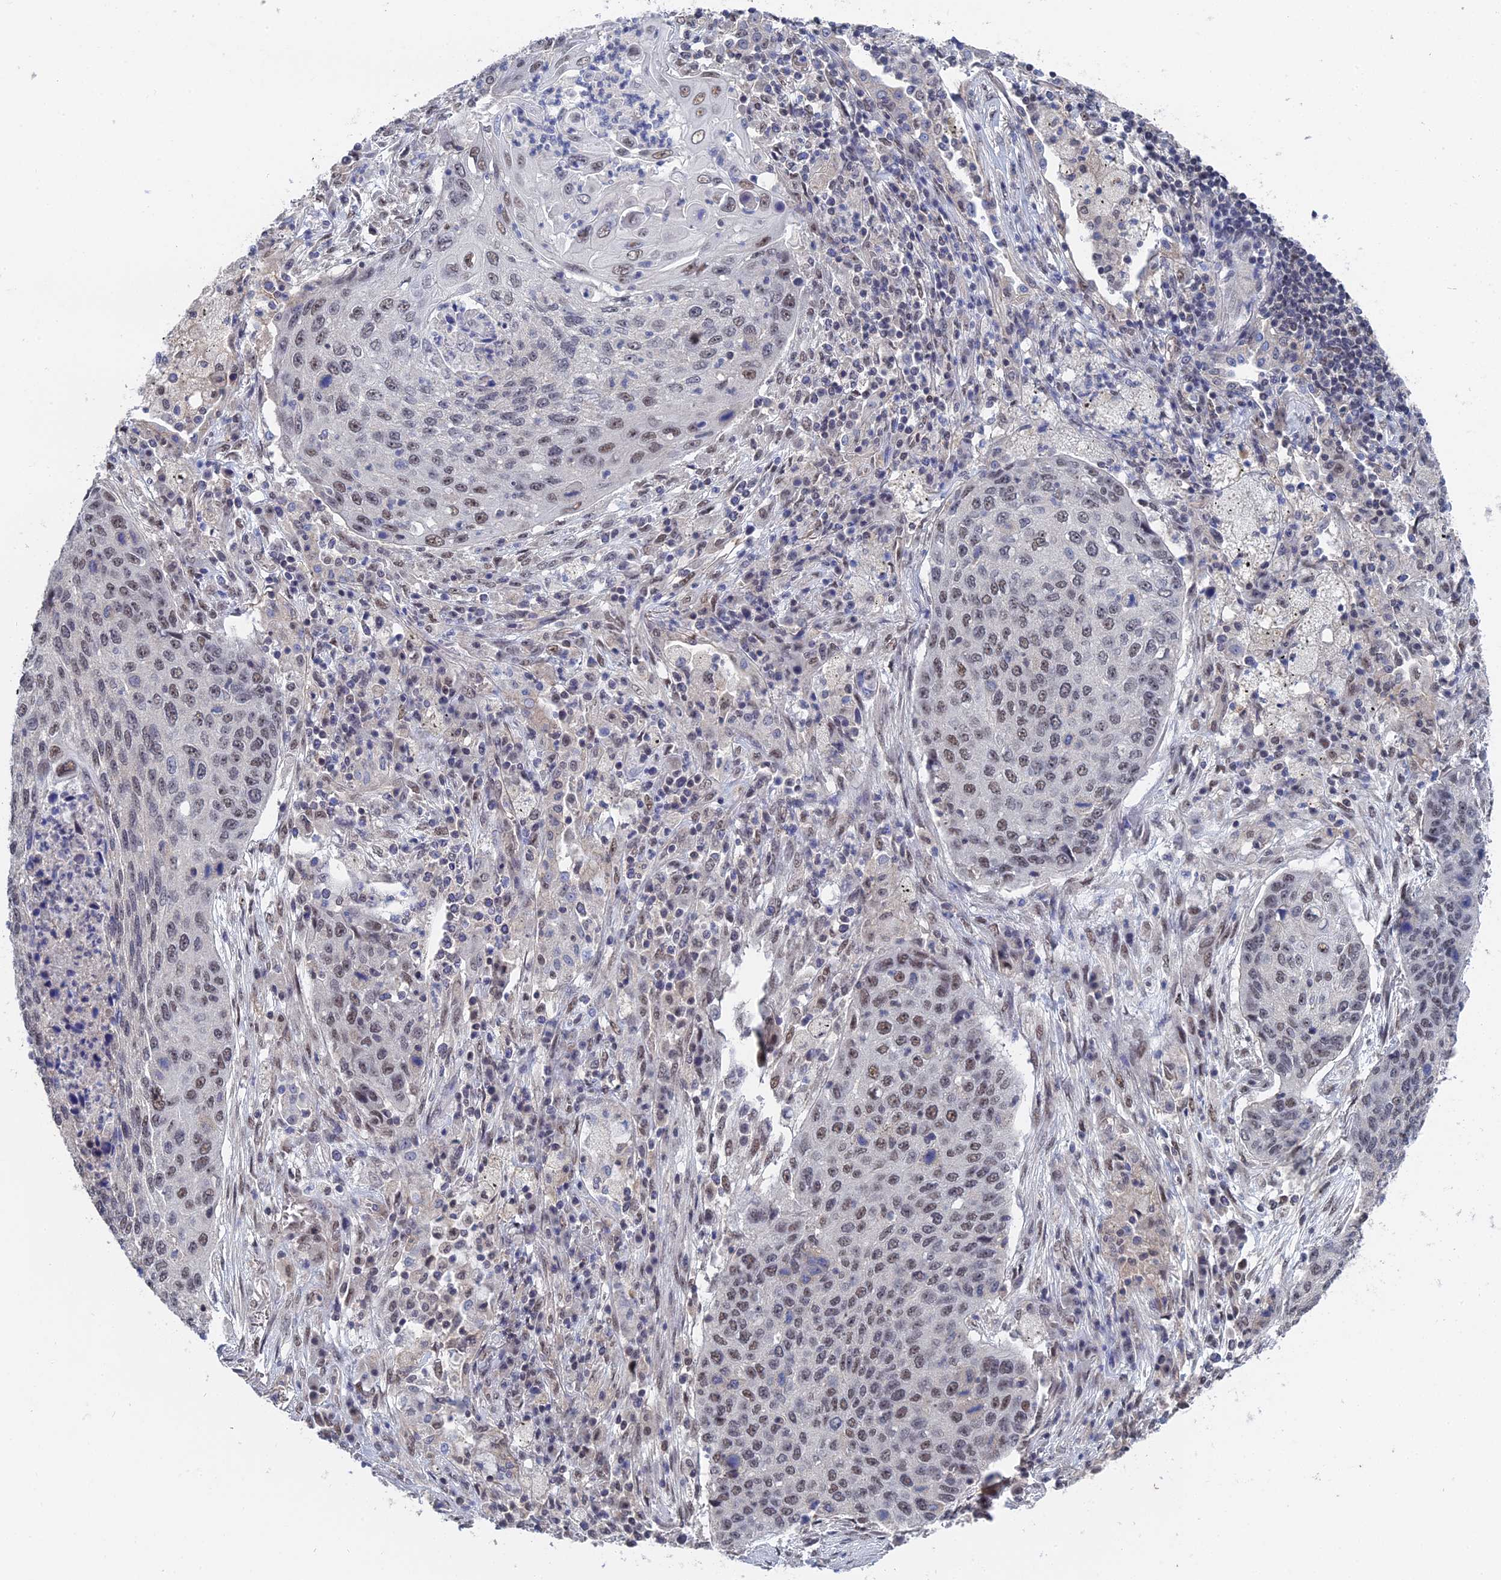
{"staining": {"intensity": "weak", "quantity": "25%-75%", "location": "nuclear"}, "tissue": "lung cancer", "cell_type": "Tumor cells", "image_type": "cancer", "snomed": [{"axis": "morphology", "description": "Squamous cell carcinoma, NOS"}, {"axis": "topography", "description": "Lung"}], "caption": "Lung squamous cell carcinoma stained with a protein marker displays weak staining in tumor cells.", "gene": "TSSC4", "patient": {"sex": "female", "age": 63}}